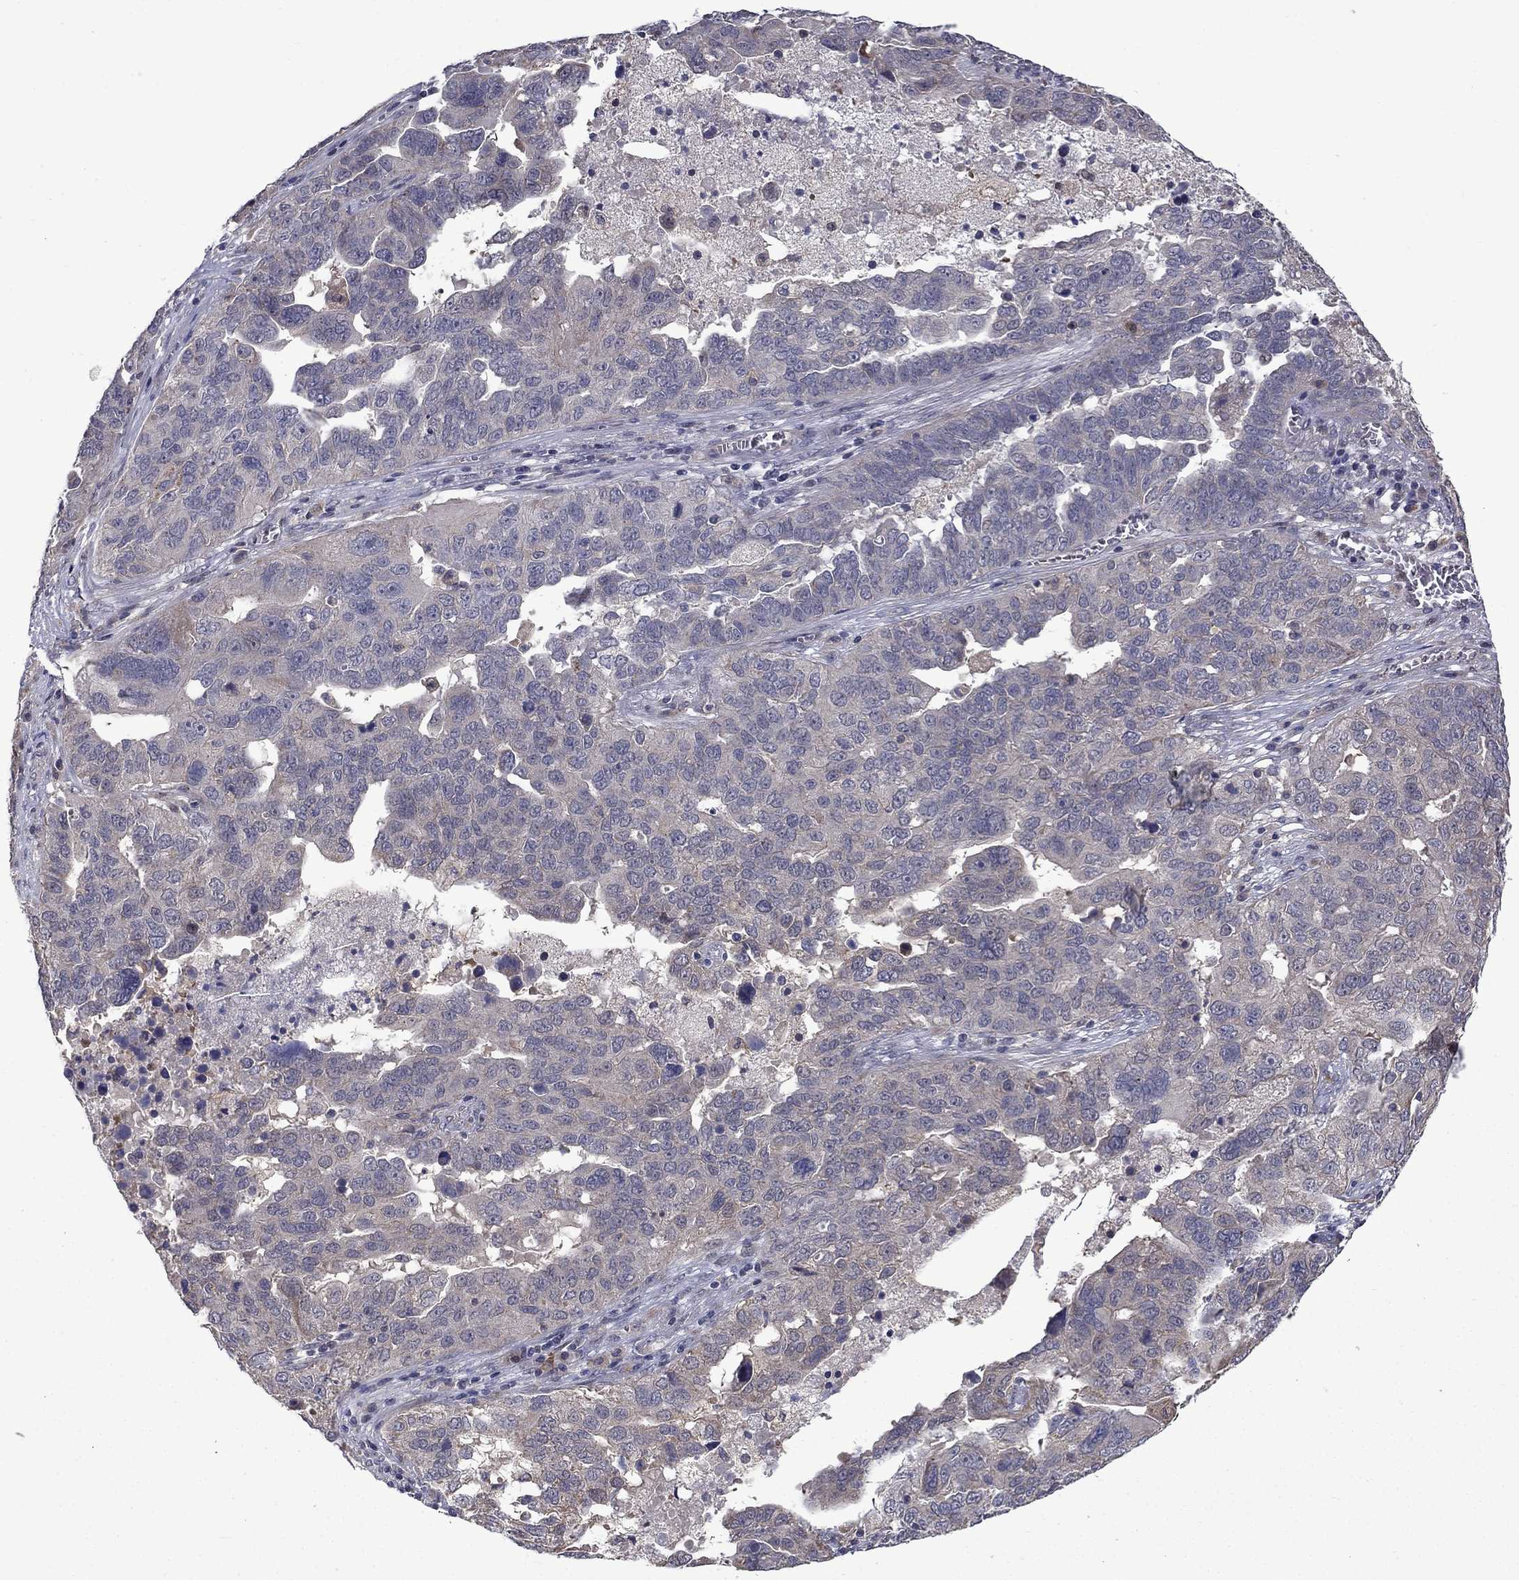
{"staining": {"intensity": "negative", "quantity": "none", "location": "none"}, "tissue": "ovarian cancer", "cell_type": "Tumor cells", "image_type": "cancer", "snomed": [{"axis": "morphology", "description": "Carcinoma, endometroid"}, {"axis": "topography", "description": "Soft tissue"}, {"axis": "topography", "description": "Ovary"}], "caption": "This is an IHC histopathology image of ovarian endometroid carcinoma. There is no positivity in tumor cells.", "gene": "FAM3B", "patient": {"sex": "female", "age": 52}}